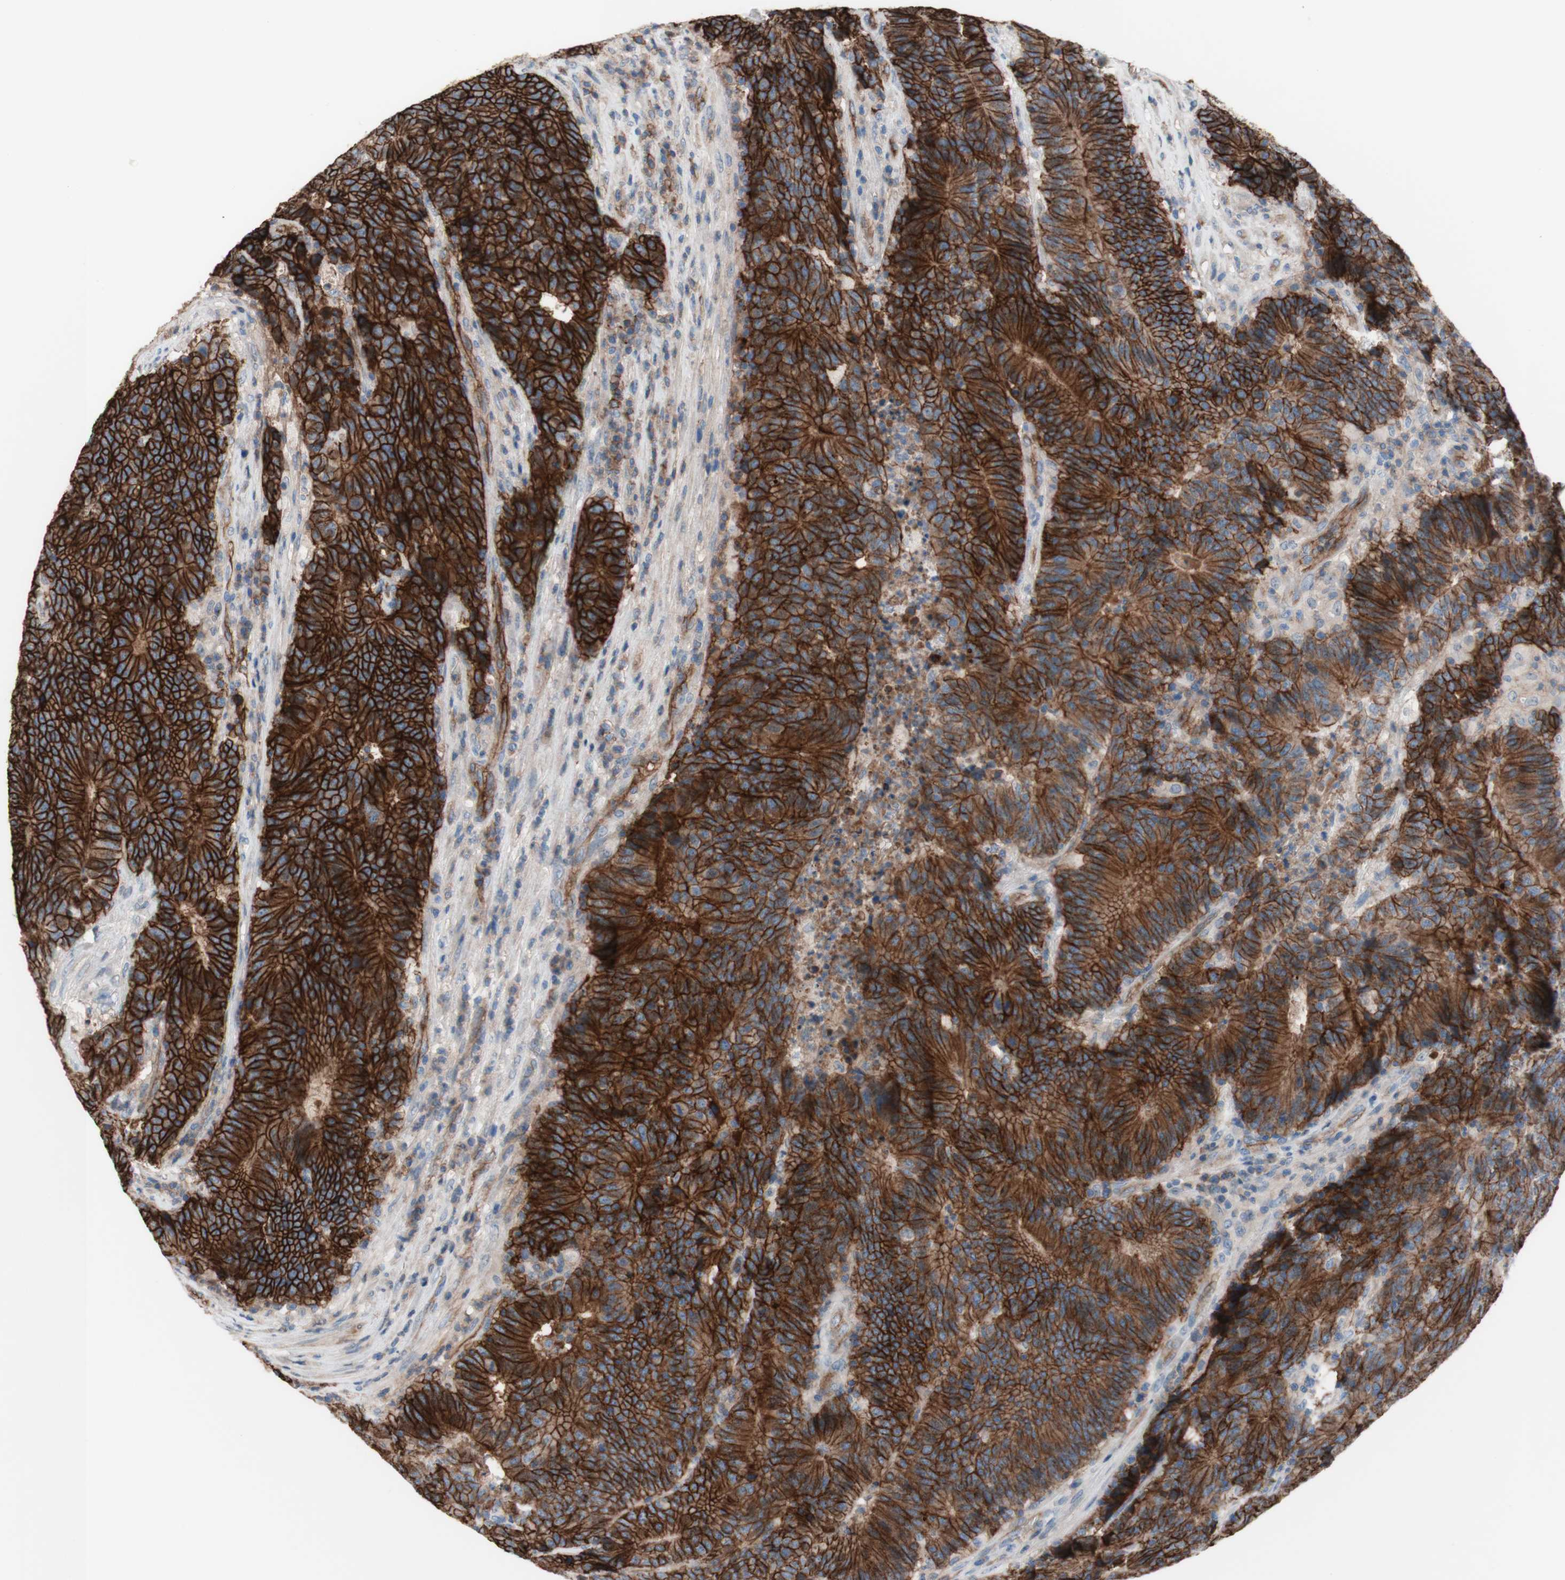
{"staining": {"intensity": "strong", "quantity": ">75%", "location": "cytoplasmic/membranous"}, "tissue": "colorectal cancer", "cell_type": "Tumor cells", "image_type": "cancer", "snomed": [{"axis": "morphology", "description": "Normal tissue, NOS"}, {"axis": "morphology", "description": "Adenocarcinoma, NOS"}, {"axis": "topography", "description": "Colon"}], "caption": "Protein expression by IHC demonstrates strong cytoplasmic/membranous expression in about >75% of tumor cells in colorectal cancer.", "gene": "CD46", "patient": {"sex": "female", "age": 75}}